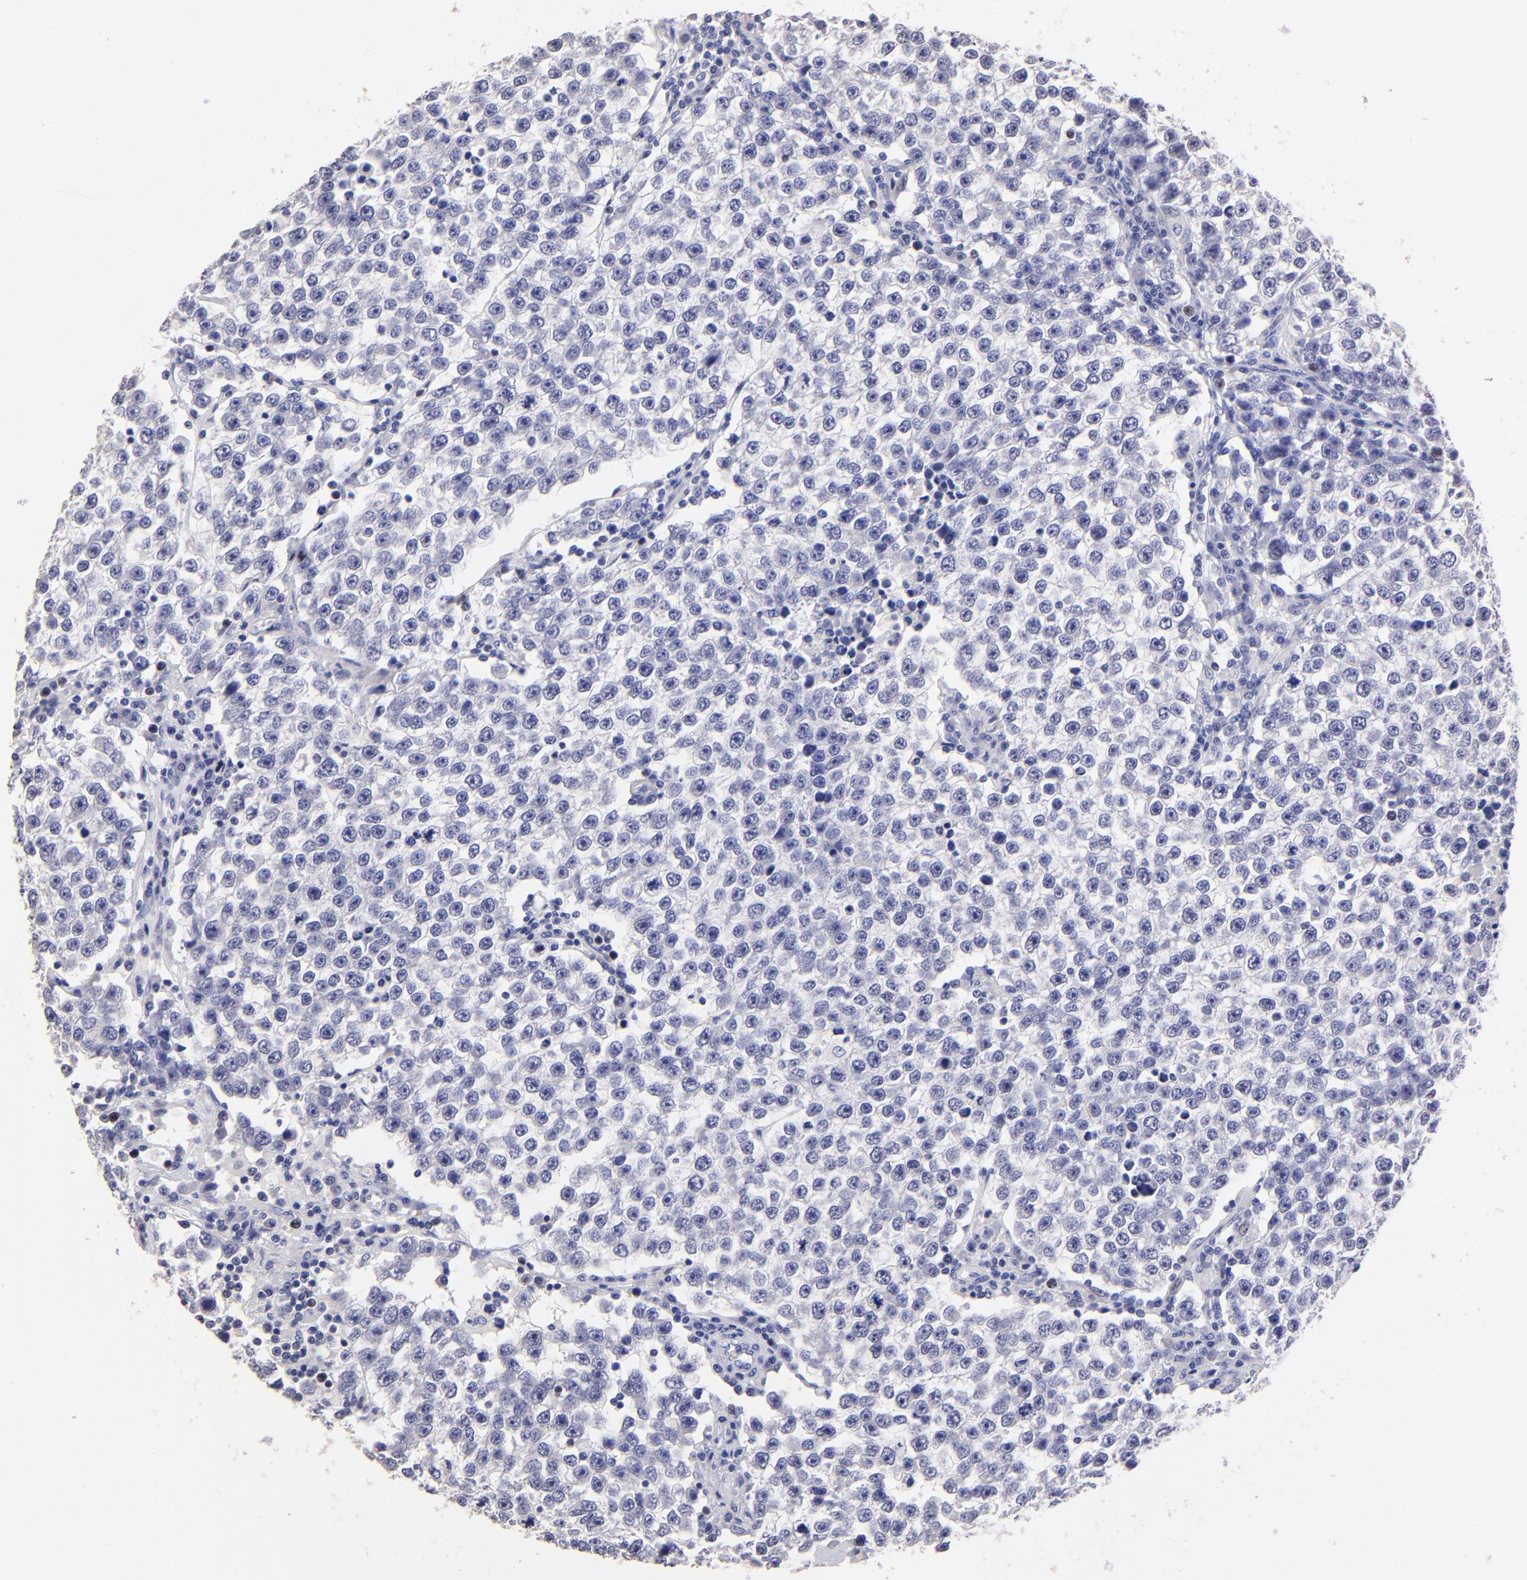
{"staining": {"intensity": "negative", "quantity": "none", "location": "none"}, "tissue": "testis cancer", "cell_type": "Tumor cells", "image_type": "cancer", "snomed": [{"axis": "morphology", "description": "Seminoma, NOS"}, {"axis": "topography", "description": "Testis"}], "caption": "A photomicrograph of testis cancer stained for a protein exhibits no brown staining in tumor cells.", "gene": "DNMT1", "patient": {"sex": "male", "age": 36}}